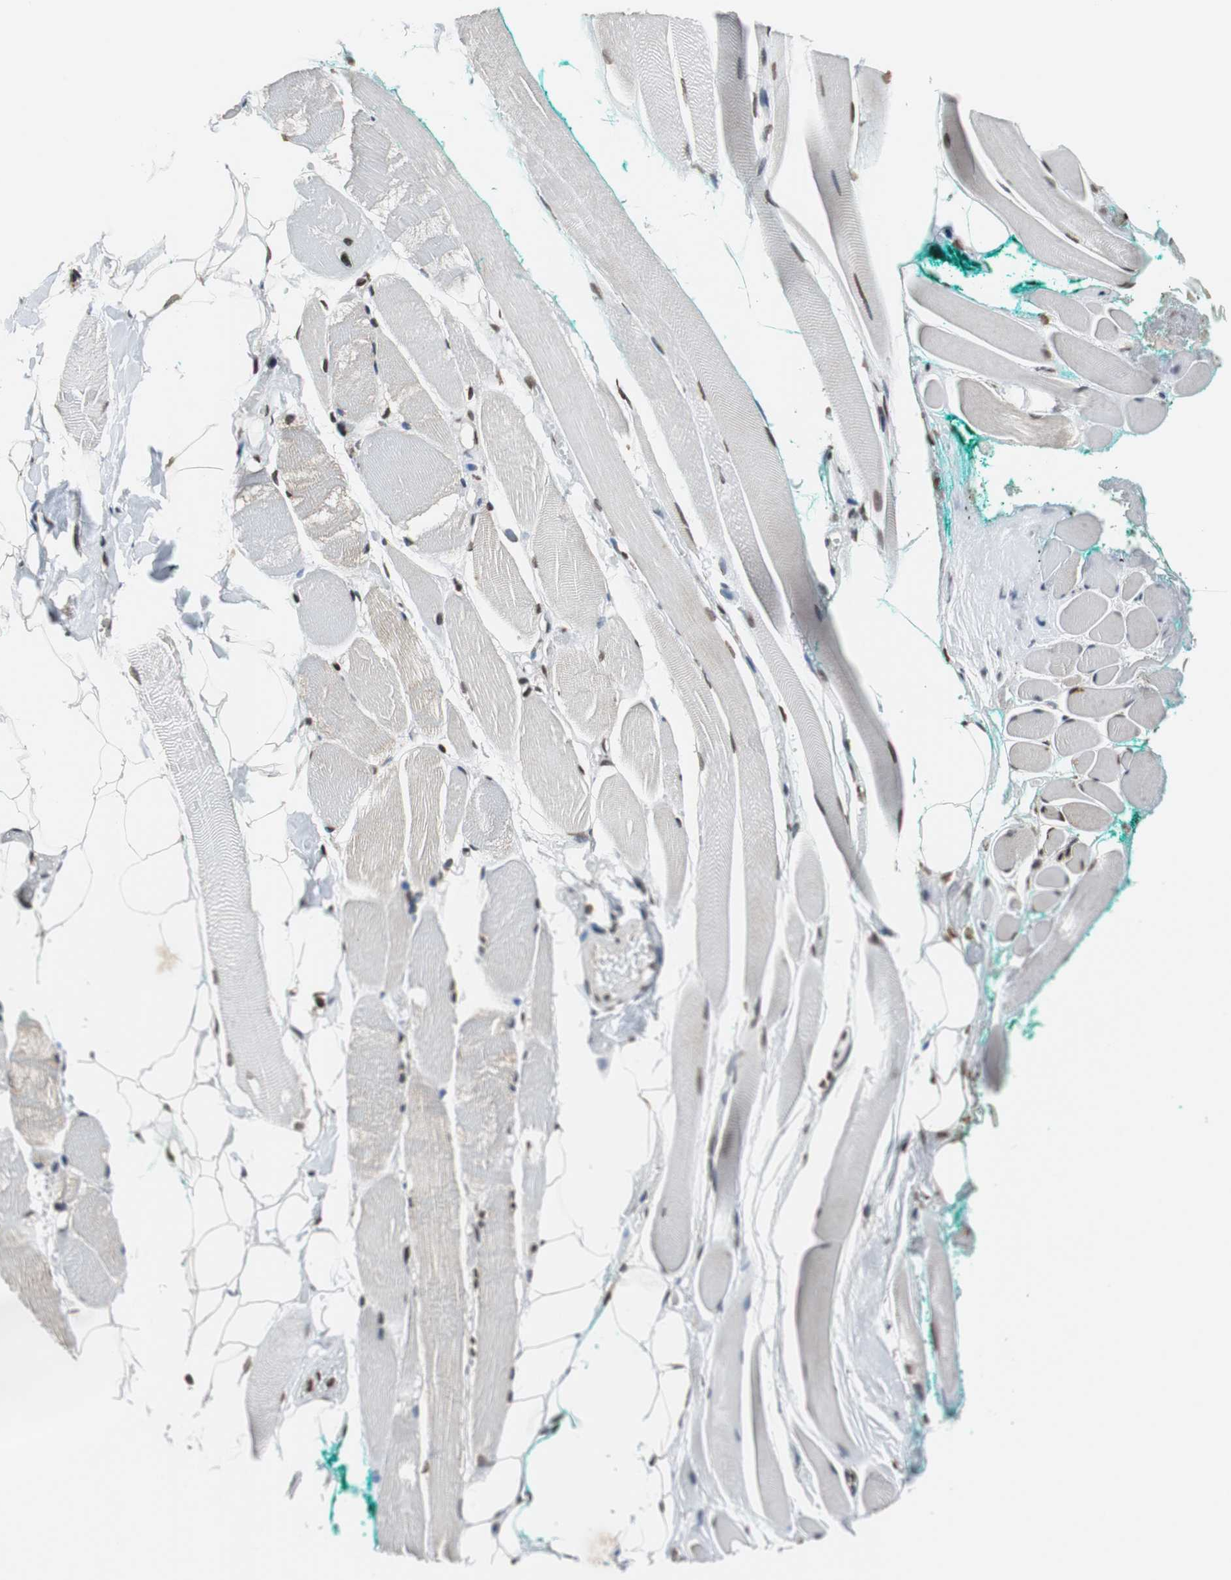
{"staining": {"intensity": "strong", "quantity": ">75%", "location": "nuclear"}, "tissue": "skeletal muscle", "cell_type": "Myocytes", "image_type": "normal", "snomed": [{"axis": "morphology", "description": "Normal tissue, NOS"}, {"axis": "topography", "description": "Skeletal muscle"}, {"axis": "topography", "description": "Peripheral nerve tissue"}], "caption": "Skeletal muscle stained with a protein marker exhibits strong staining in myocytes.", "gene": "REST", "patient": {"sex": "female", "age": 84}}